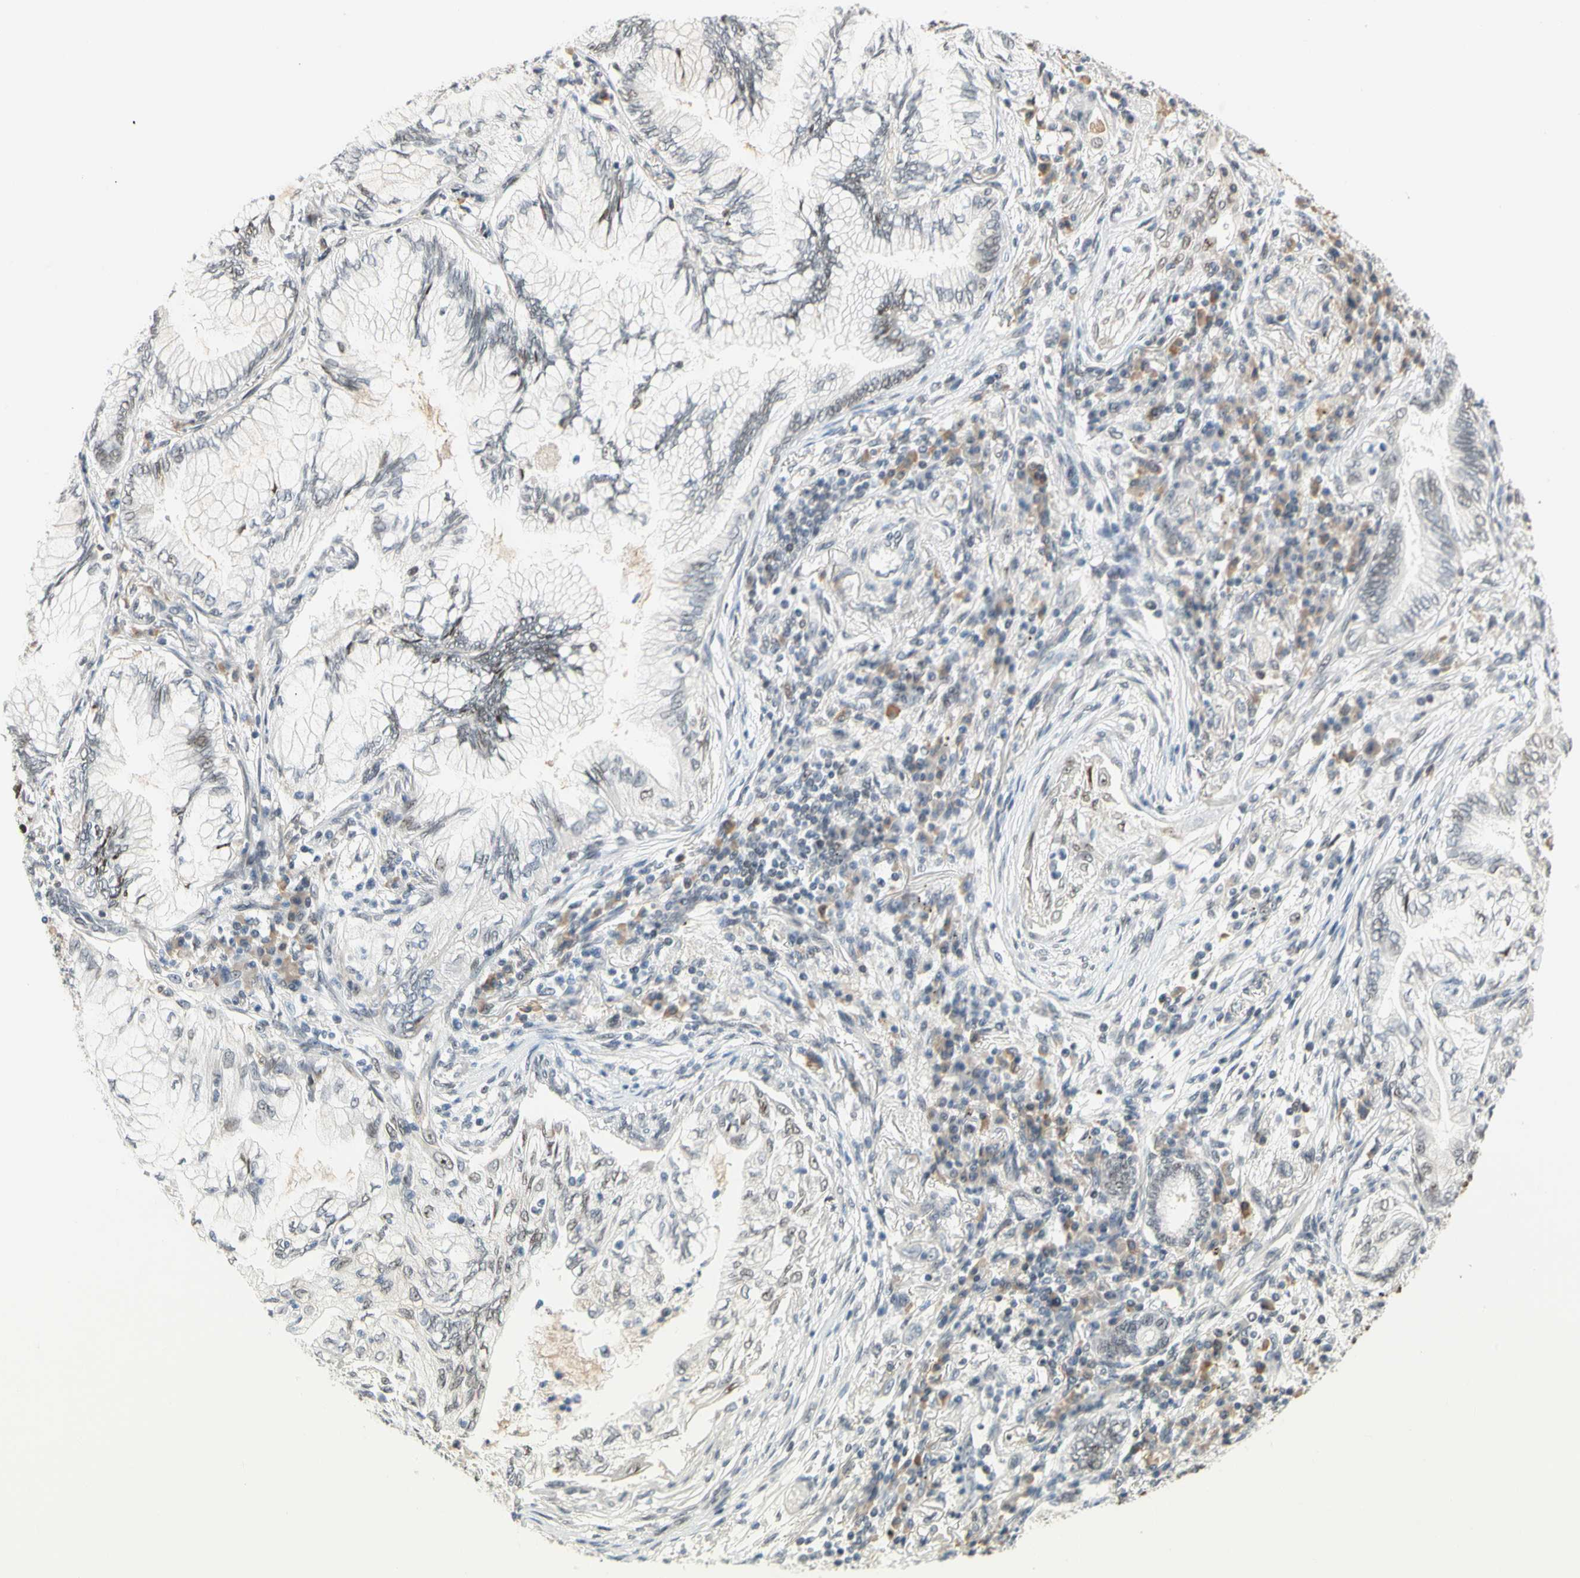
{"staining": {"intensity": "weak", "quantity": "<25%", "location": "nuclear"}, "tissue": "lung cancer", "cell_type": "Tumor cells", "image_type": "cancer", "snomed": [{"axis": "morphology", "description": "Normal tissue, NOS"}, {"axis": "morphology", "description": "Adenocarcinoma, NOS"}, {"axis": "topography", "description": "Bronchus"}, {"axis": "topography", "description": "Lung"}], "caption": "An IHC image of lung adenocarcinoma is shown. There is no staining in tumor cells of lung adenocarcinoma.", "gene": "ZSCAN16", "patient": {"sex": "female", "age": 70}}